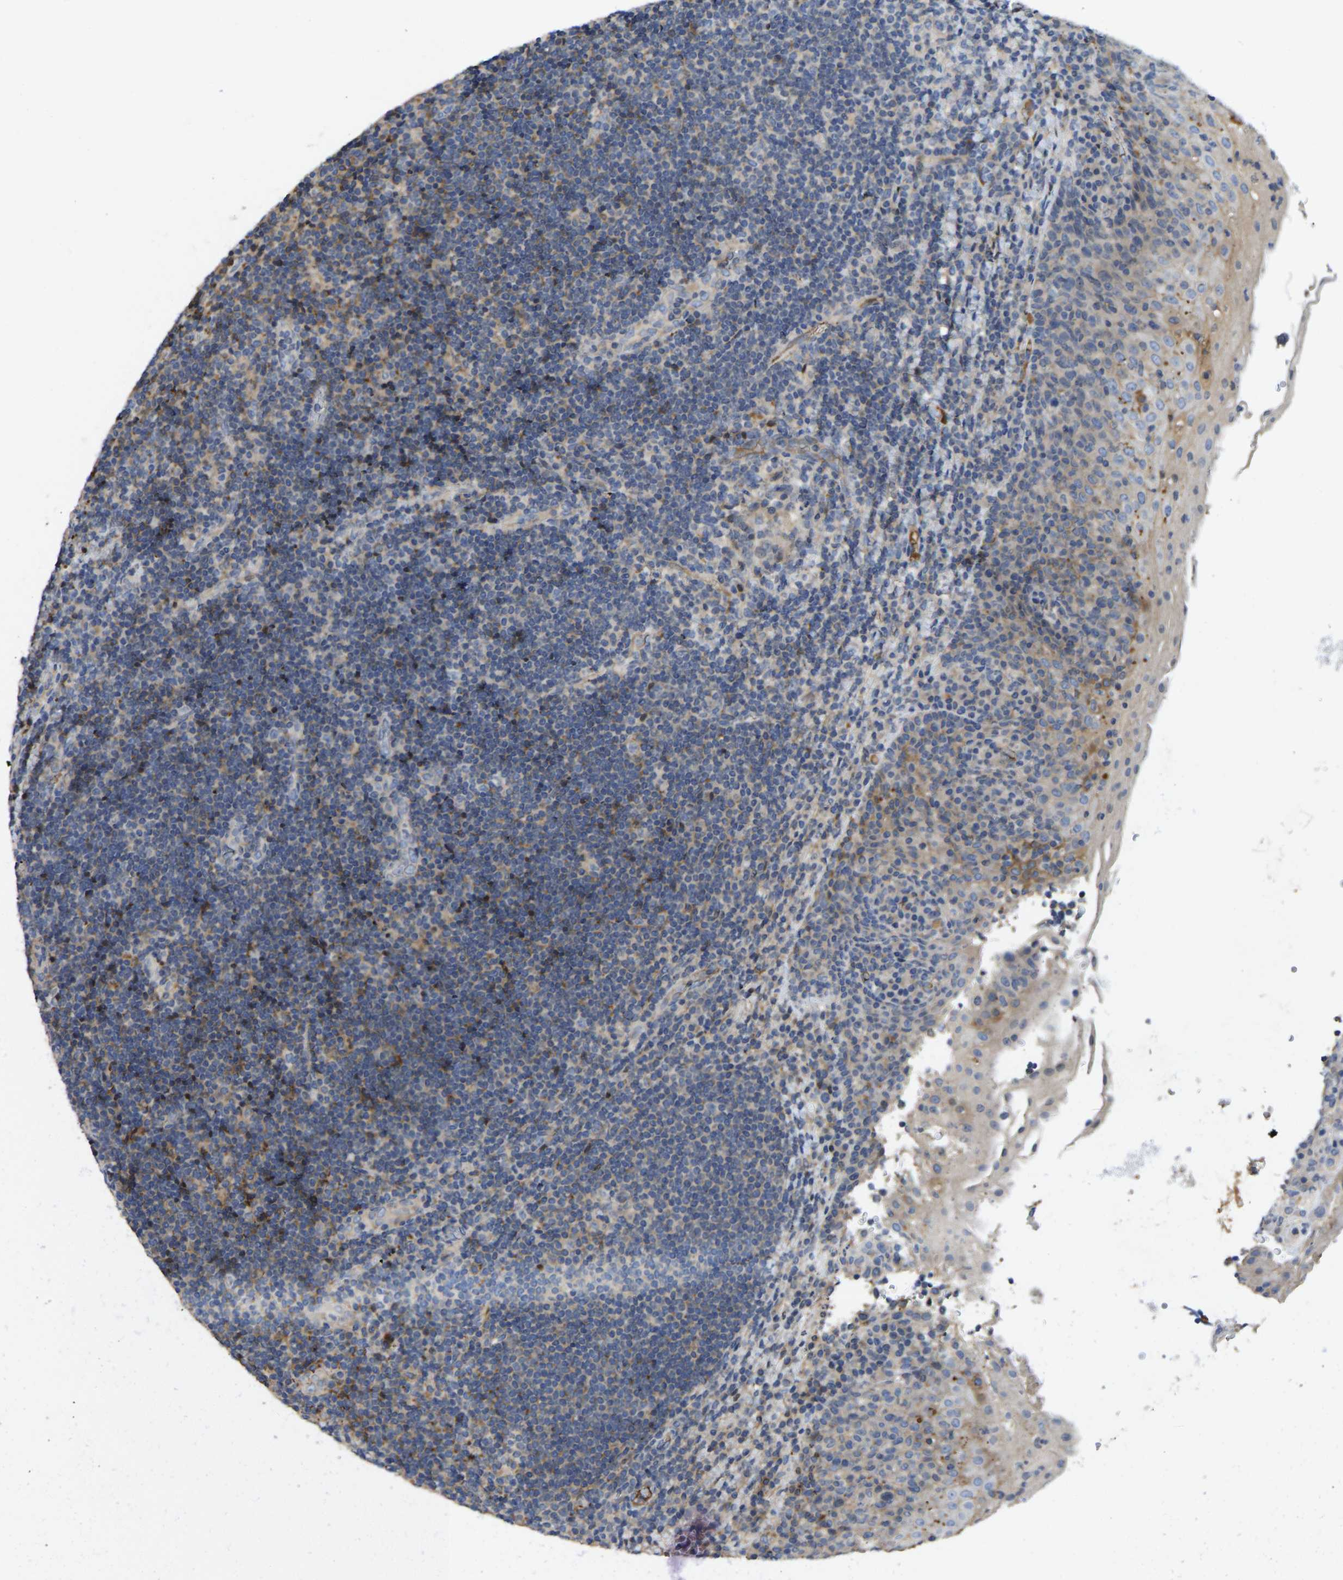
{"staining": {"intensity": "moderate", "quantity": "<25%", "location": "cytoplasmic/membranous"}, "tissue": "lymphoma", "cell_type": "Tumor cells", "image_type": "cancer", "snomed": [{"axis": "morphology", "description": "Malignant lymphoma, non-Hodgkin's type, High grade"}, {"axis": "topography", "description": "Tonsil"}], "caption": "There is low levels of moderate cytoplasmic/membranous staining in tumor cells of lymphoma, as demonstrated by immunohistochemical staining (brown color).", "gene": "VCPKMT", "patient": {"sex": "female", "age": 36}}